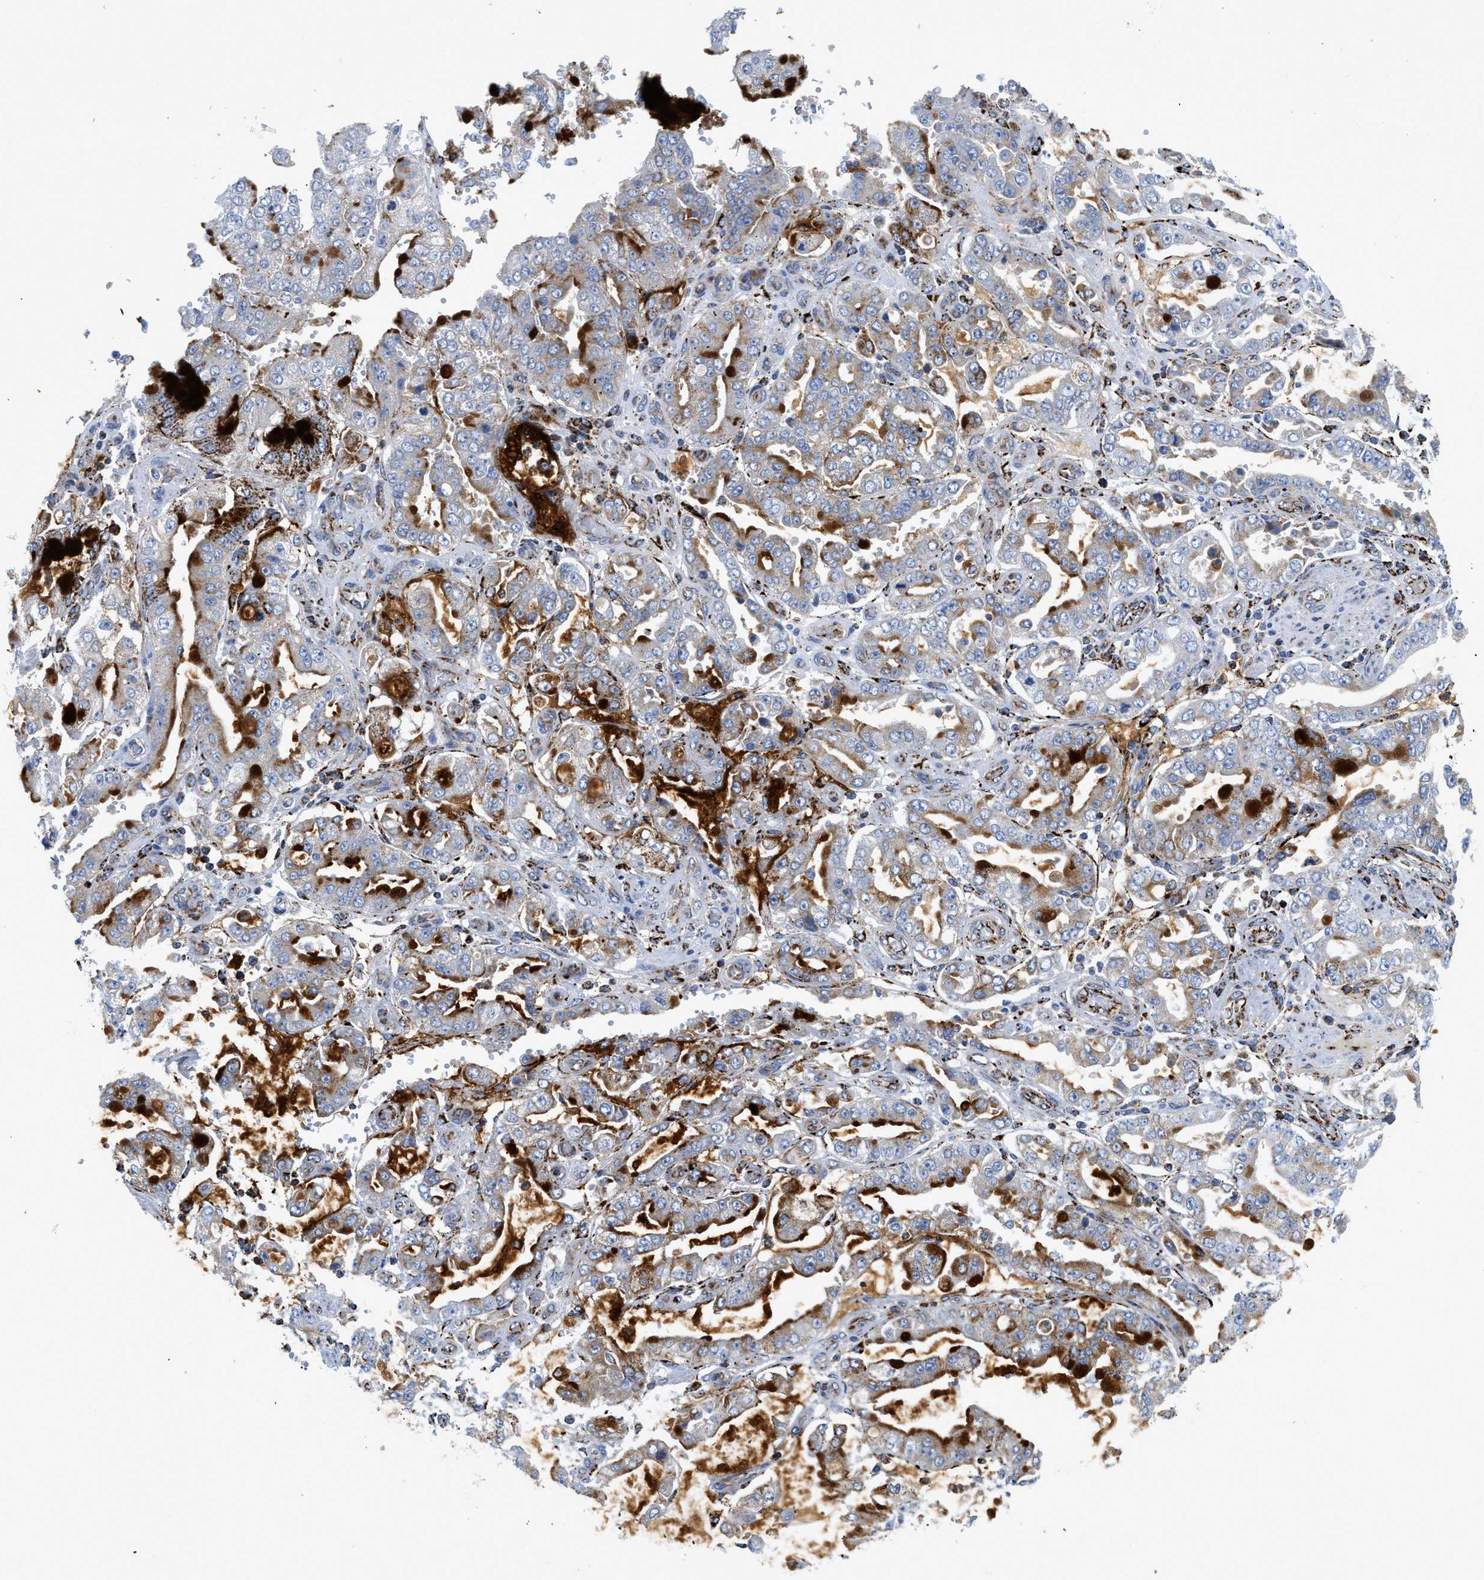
{"staining": {"intensity": "strong", "quantity": "<25%", "location": "cytoplasmic/membranous"}, "tissue": "stomach cancer", "cell_type": "Tumor cells", "image_type": "cancer", "snomed": [{"axis": "morphology", "description": "Adenocarcinoma, NOS"}, {"axis": "topography", "description": "Stomach"}], "caption": "A photomicrograph showing strong cytoplasmic/membranous expression in approximately <25% of tumor cells in stomach cancer, as visualized by brown immunohistochemical staining.", "gene": "SQOR", "patient": {"sex": "male", "age": 76}}